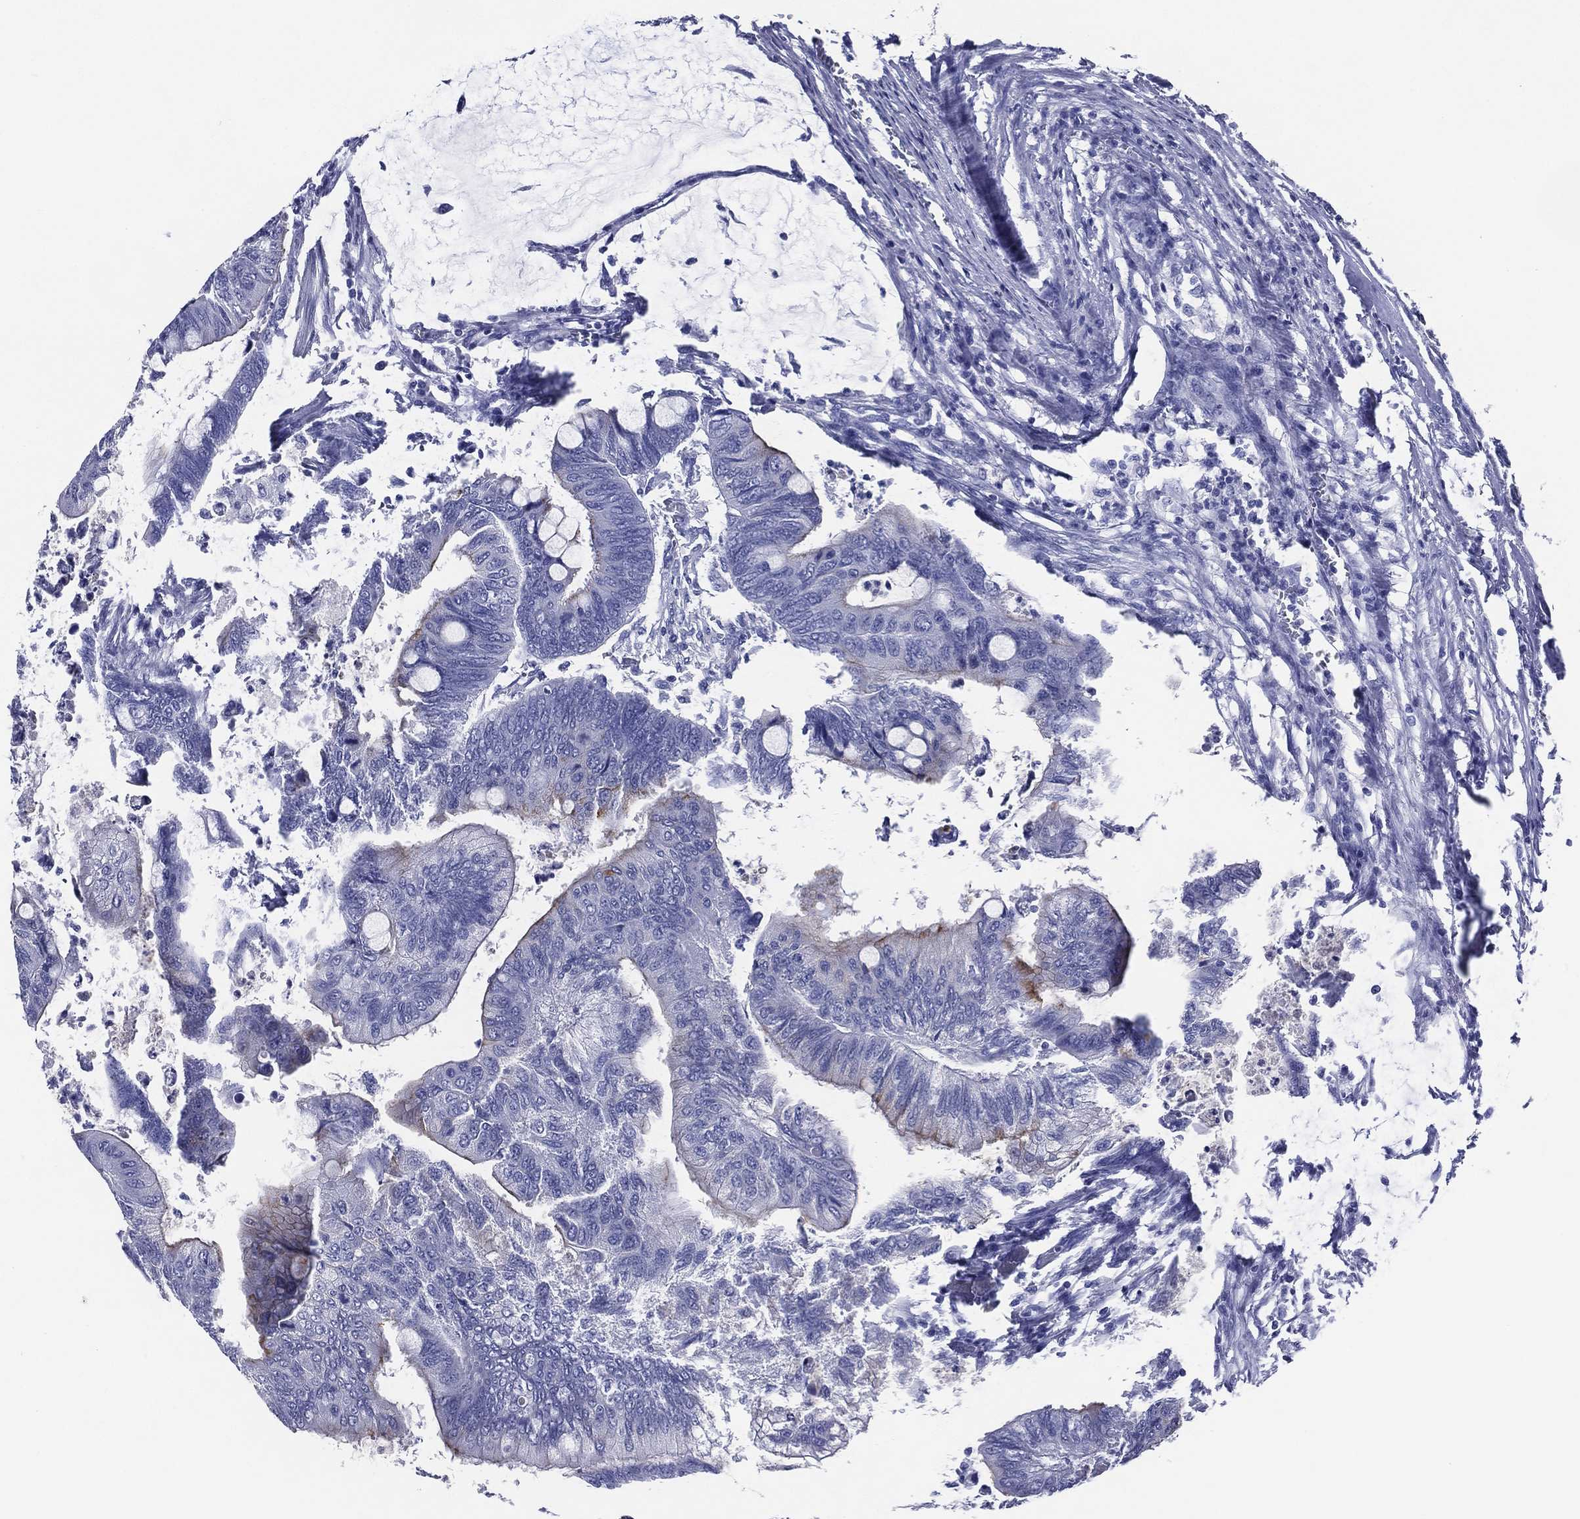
{"staining": {"intensity": "moderate", "quantity": "<25%", "location": "cytoplasmic/membranous"}, "tissue": "colorectal cancer", "cell_type": "Tumor cells", "image_type": "cancer", "snomed": [{"axis": "morphology", "description": "Normal tissue, NOS"}, {"axis": "morphology", "description": "Adenocarcinoma, NOS"}, {"axis": "topography", "description": "Rectum"}, {"axis": "topography", "description": "Peripheral nerve tissue"}], "caption": "Protein staining of colorectal adenocarcinoma tissue demonstrates moderate cytoplasmic/membranous expression in about <25% of tumor cells.", "gene": "ACE2", "patient": {"sex": "male", "age": 92}}